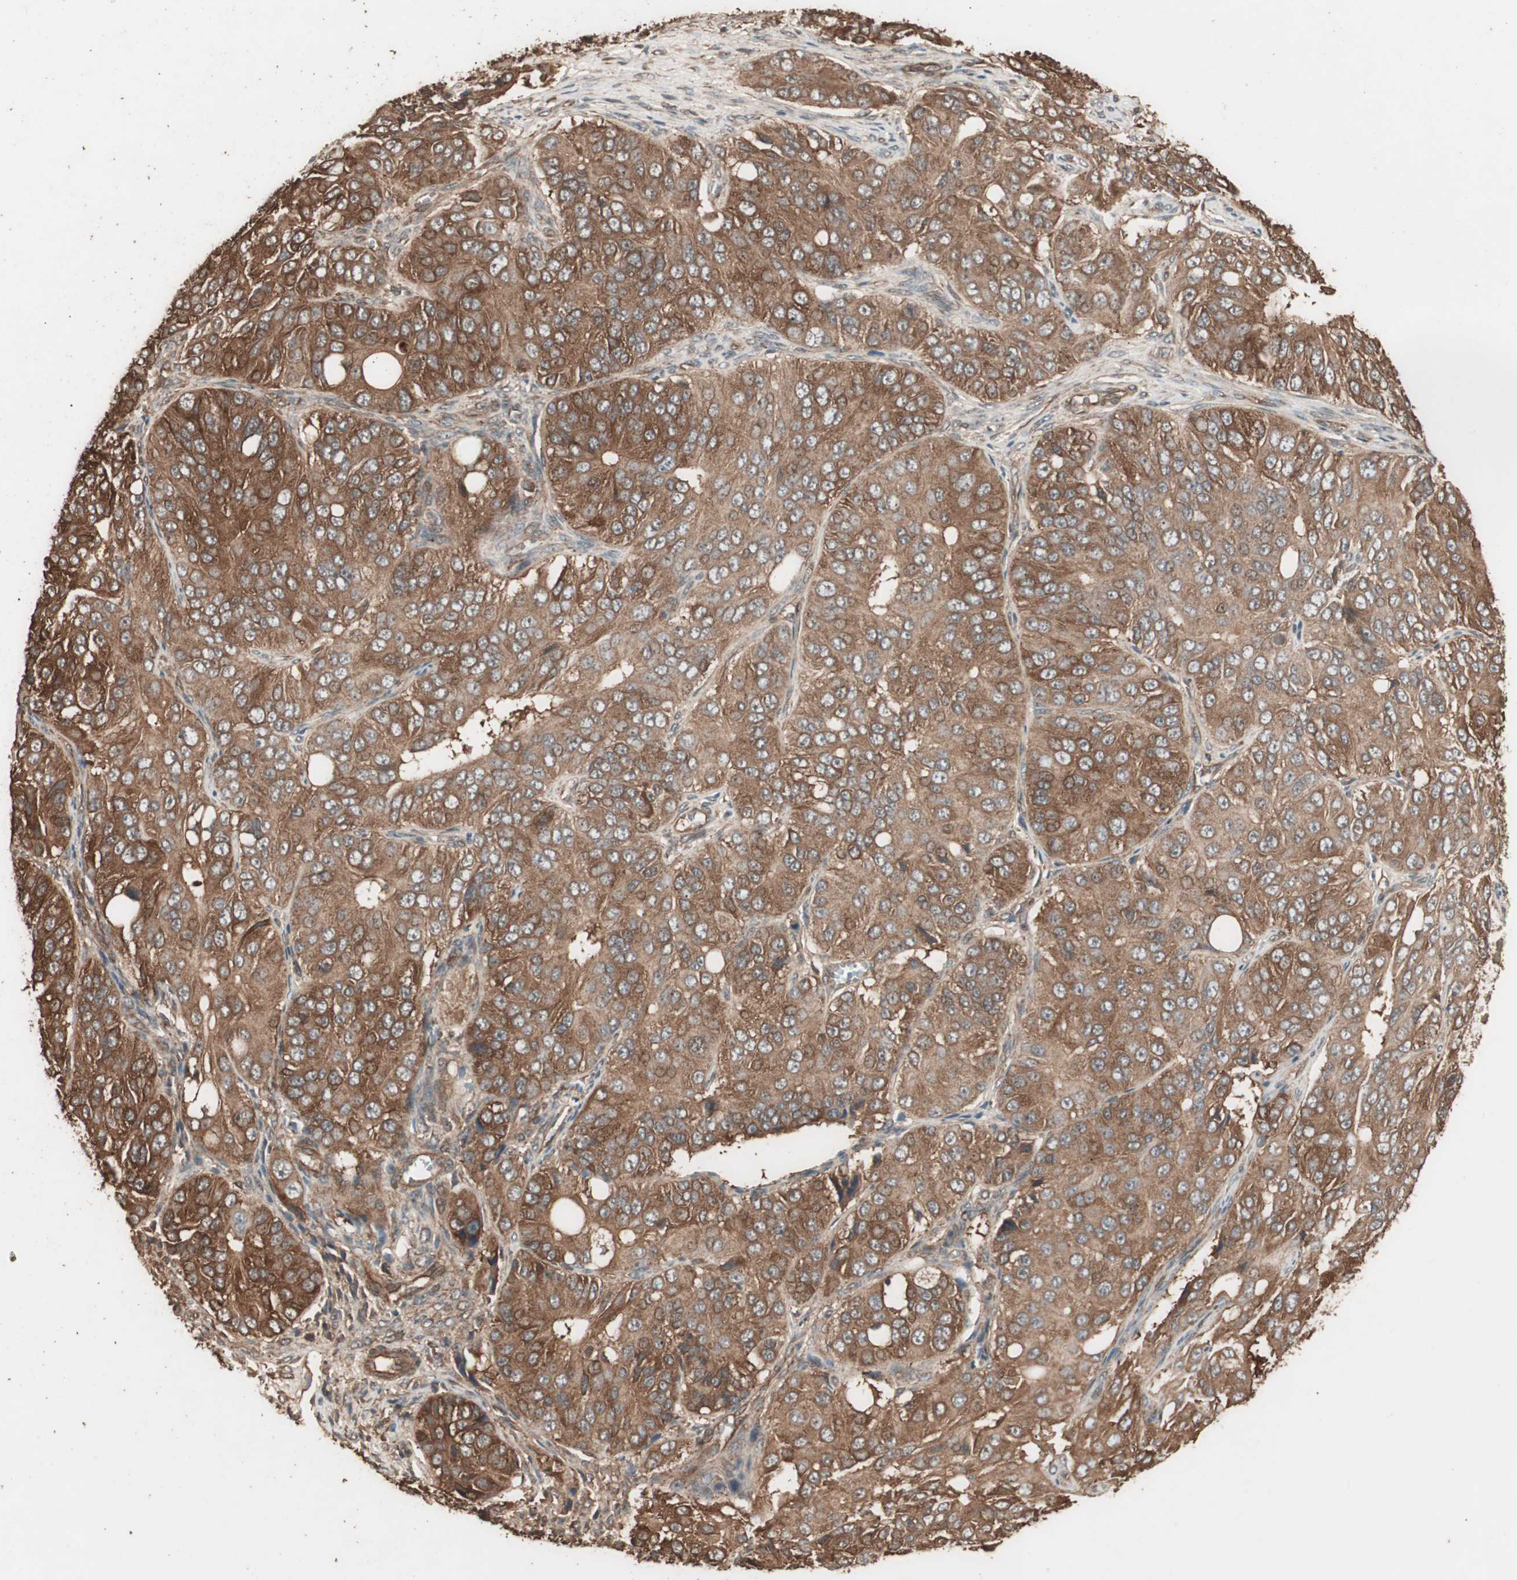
{"staining": {"intensity": "moderate", "quantity": ">75%", "location": "cytoplasmic/membranous"}, "tissue": "ovarian cancer", "cell_type": "Tumor cells", "image_type": "cancer", "snomed": [{"axis": "morphology", "description": "Carcinoma, endometroid"}, {"axis": "topography", "description": "Ovary"}], "caption": "The immunohistochemical stain shows moderate cytoplasmic/membranous positivity in tumor cells of ovarian cancer tissue. (Brightfield microscopy of DAB IHC at high magnification).", "gene": "CCN4", "patient": {"sex": "female", "age": 51}}